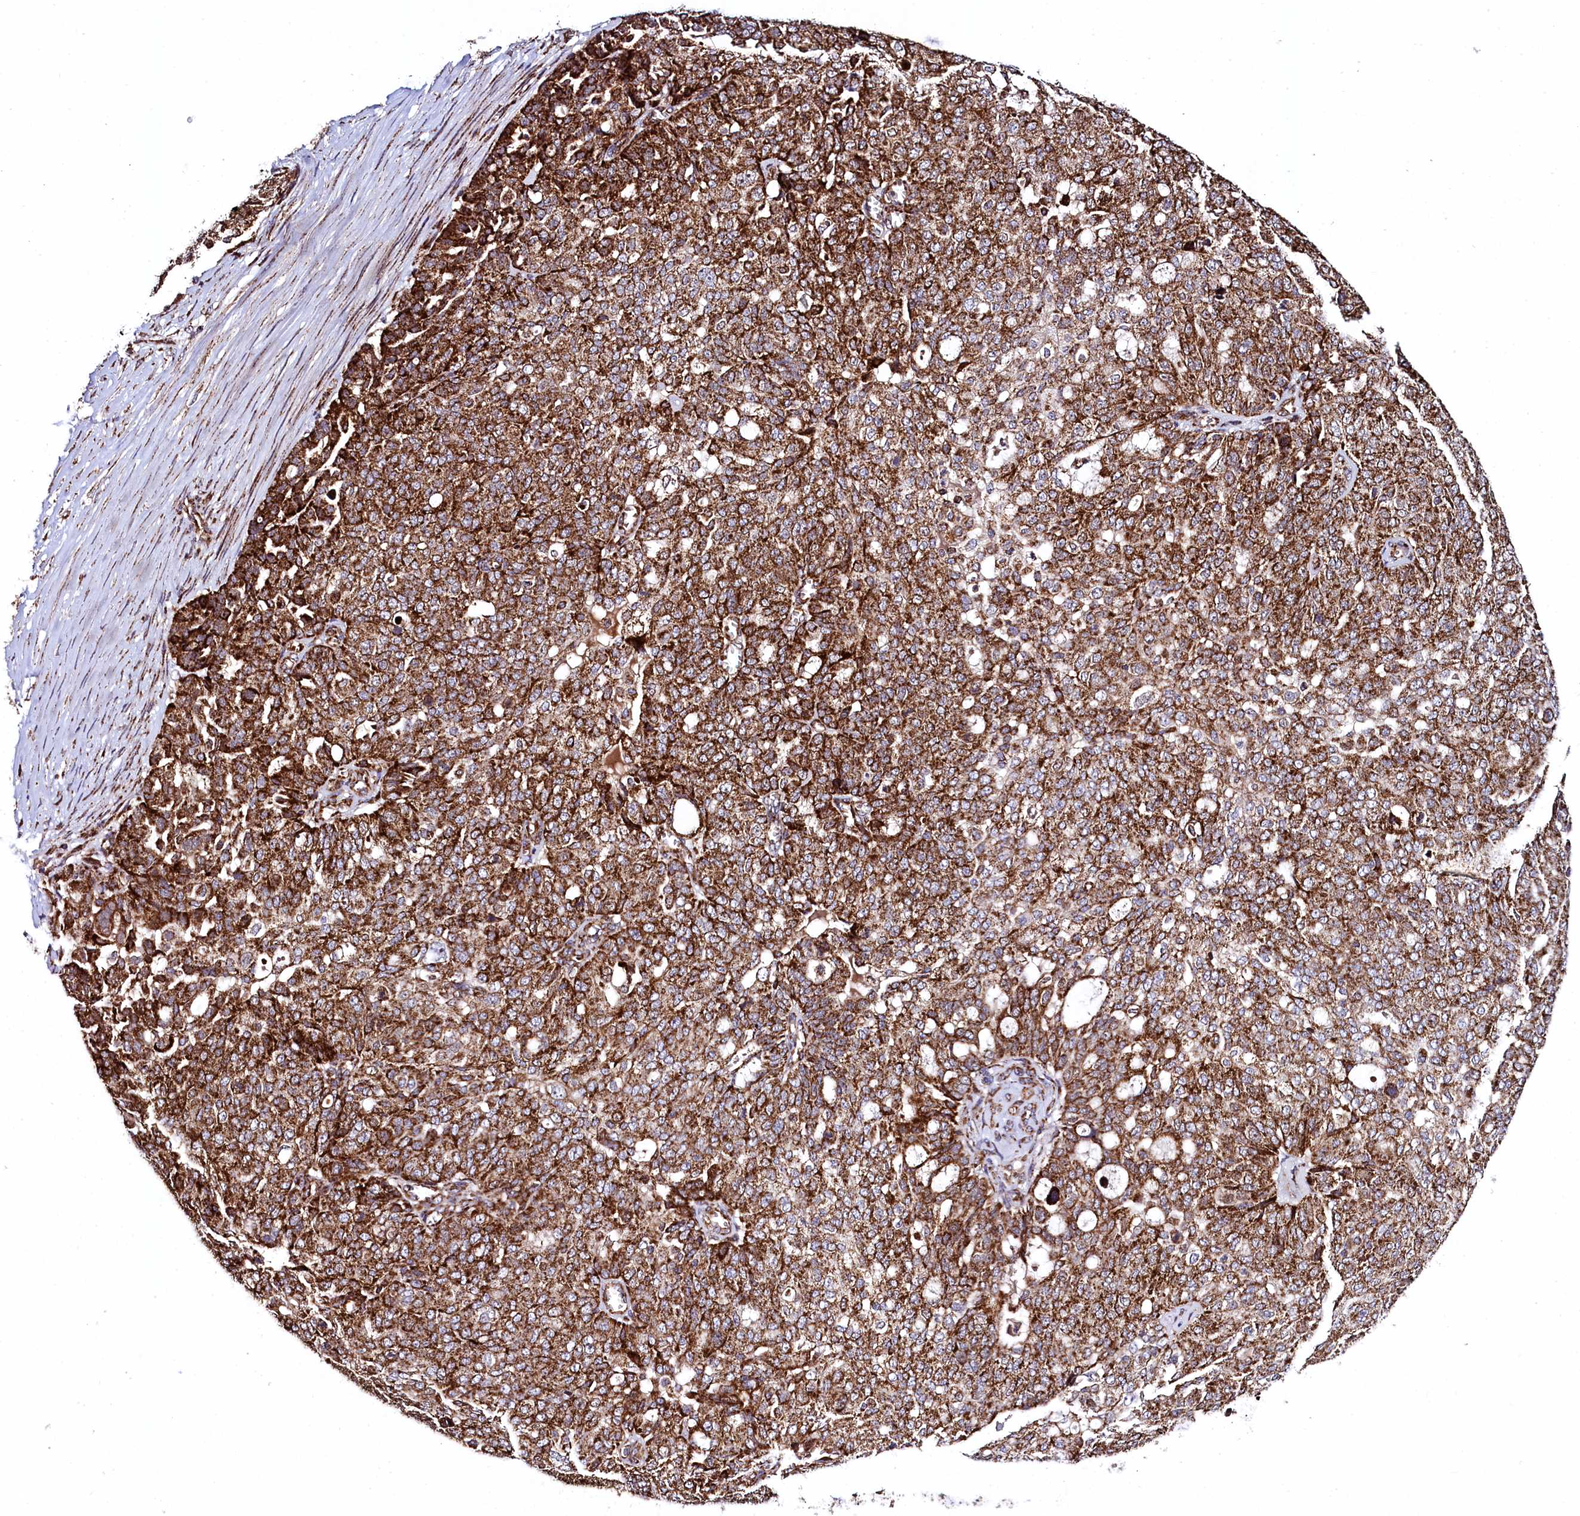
{"staining": {"intensity": "strong", "quantity": ">75%", "location": "cytoplasmic/membranous"}, "tissue": "ovarian cancer", "cell_type": "Tumor cells", "image_type": "cancer", "snomed": [{"axis": "morphology", "description": "Cystadenocarcinoma, serous, NOS"}, {"axis": "topography", "description": "Soft tissue"}, {"axis": "topography", "description": "Ovary"}], "caption": "Protein expression by IHC exhibits strong cytoplasmic/membranous staining in approximately >75% of tumor cells in serous cystadenocarcinoma (ovarian).", "gene": "CLYBL", "patient": {"sex": "female", "age": 57}}